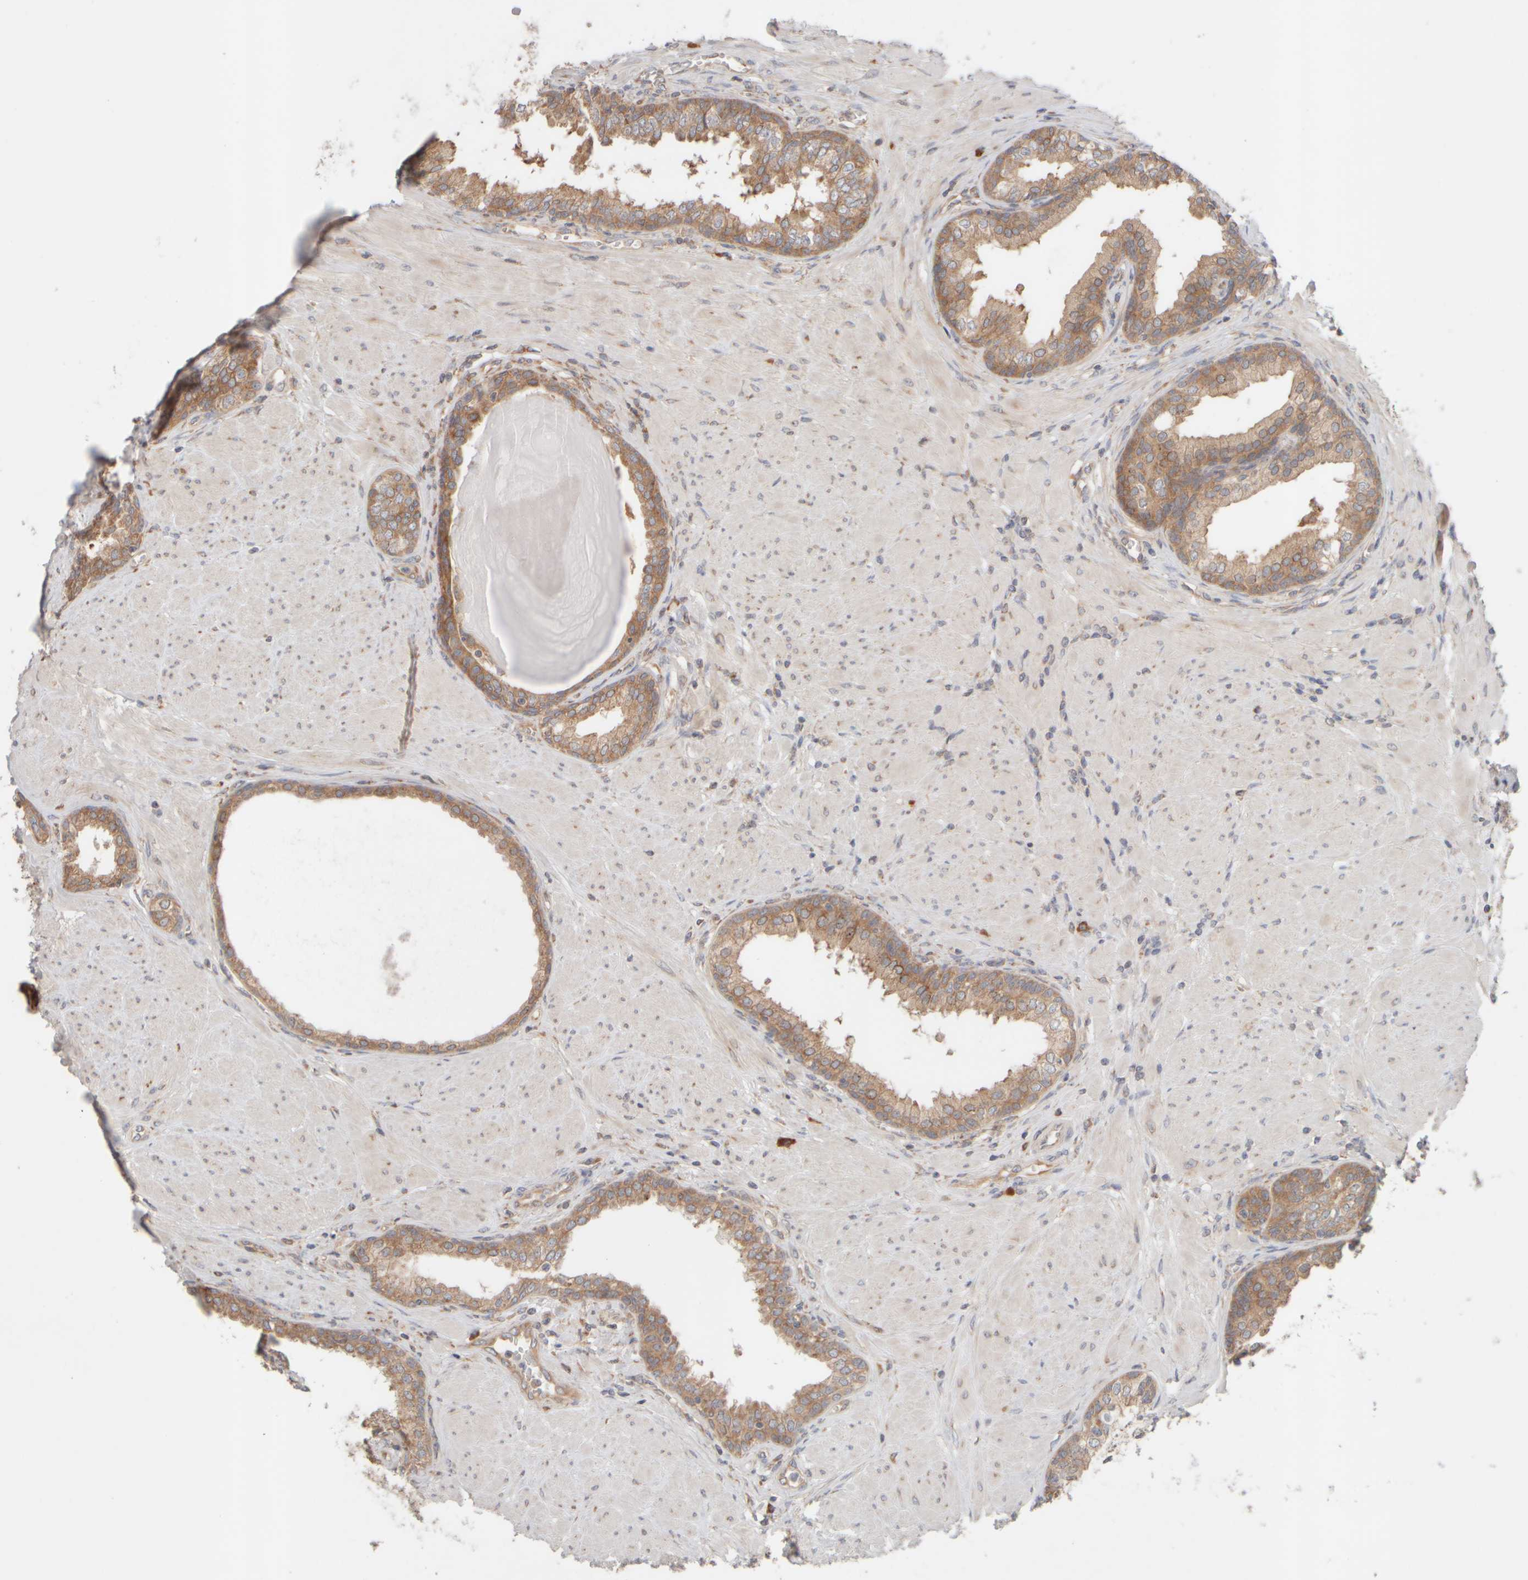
{"staining": {"intensity": "moderate", "quantity": ">75%", "location": "cytoplasmic/membranous"}, "tissue": "prostate", "cell_type": "Glandular cells", "image_type": "normal", "snomed": [{"axis": "morphology", "description": "Normal tissue, NOS"}, {"axis": "topography", "description": "Prostate"}], "caption": "Moderate cytoplasmic/membranous expression for a protein is identified in approximately >75% of glandular cells of unremarkable prostate using IHC.", "gene": "EIF2B3", "patient": {"sex": "male", "age": 51}}